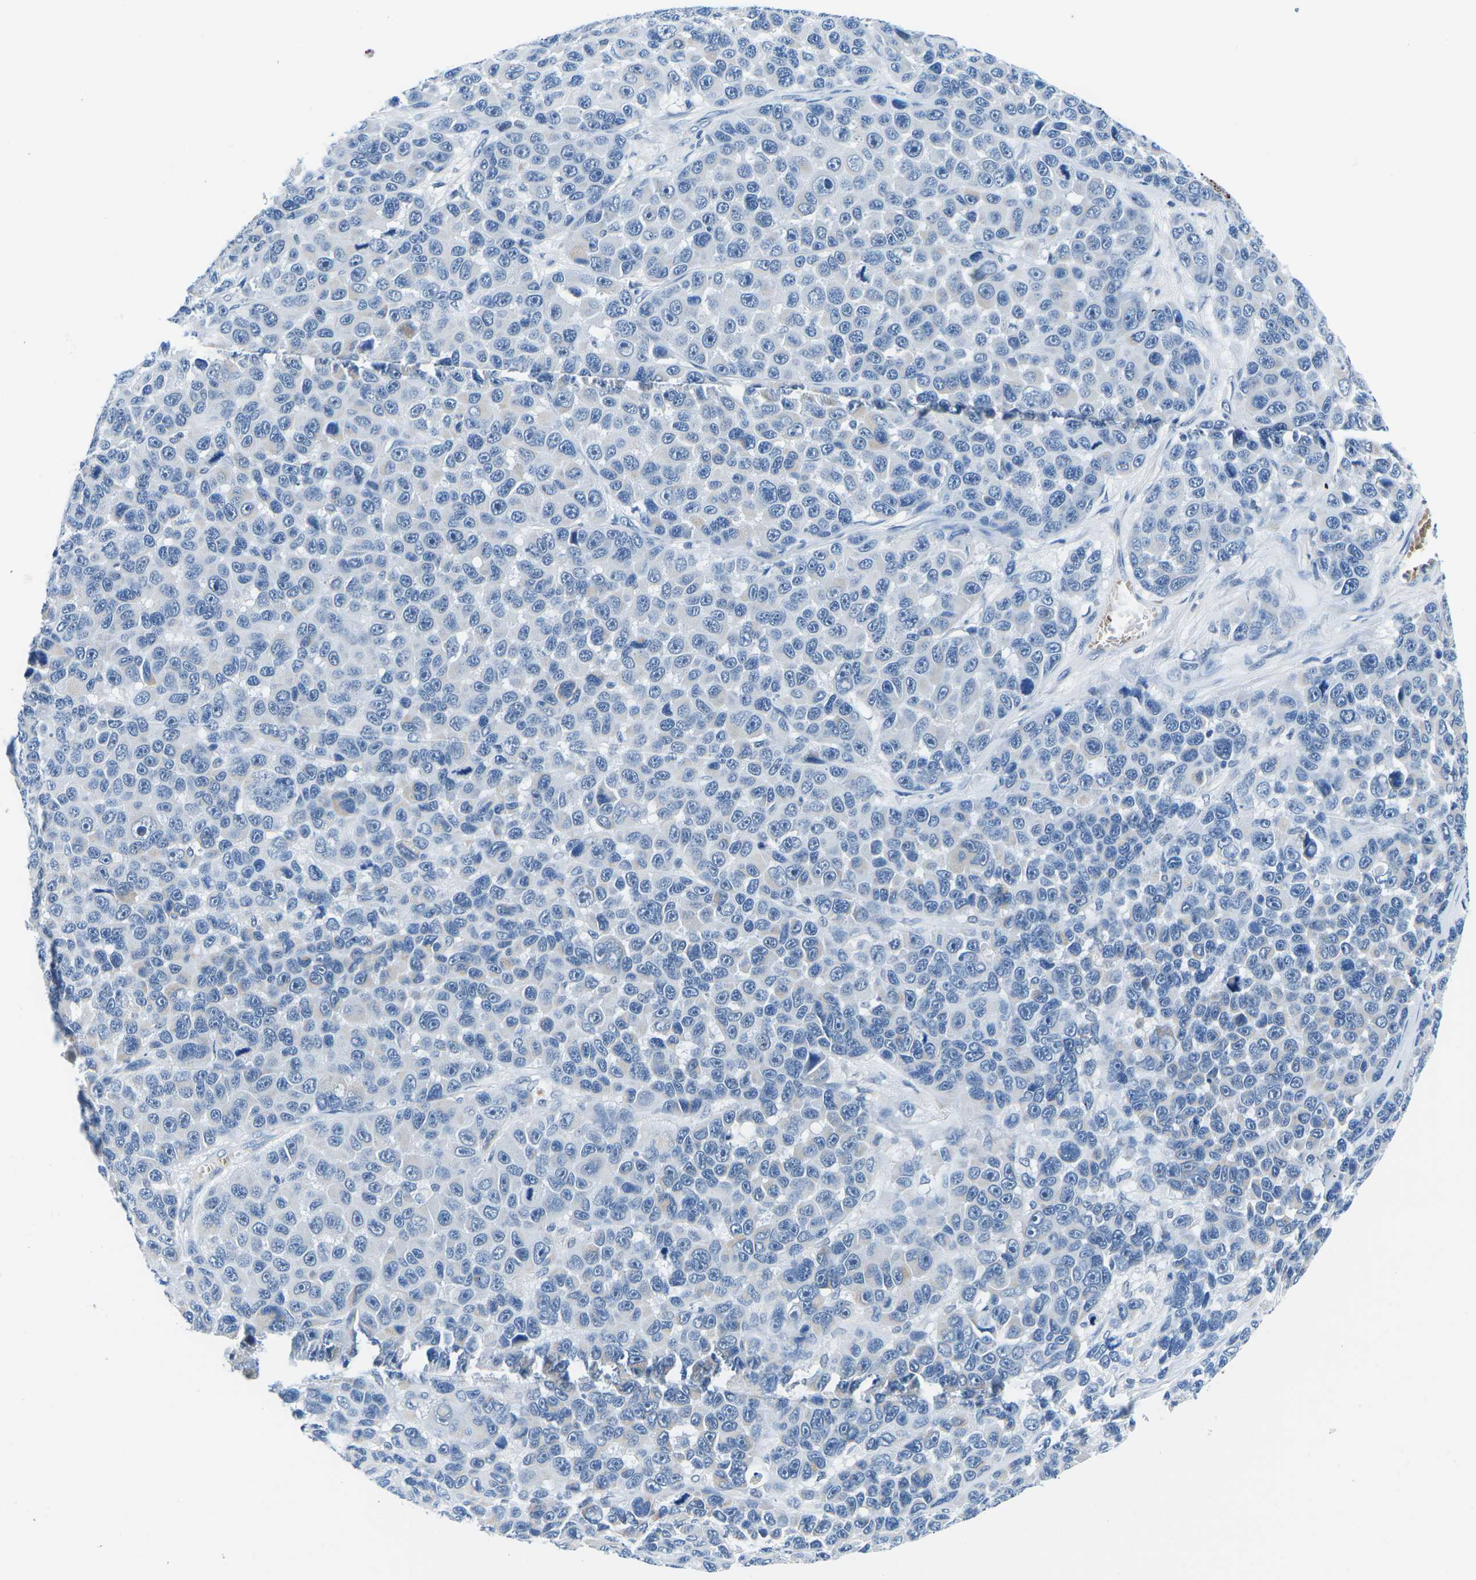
{"staining": {"intensity": "negative", "quantity": "none", "location": "none"}, "tissue": "melanoma", "cell_type": "Tumor cells", "image_type": "cancer", "snomed": [{"axis": "morphology", "description": "Malignant melanoma, NOS"}, {"axis": "topography", "description": "Skin"}], "caption": "DAB (3,3'-diaminobenzidine) immunohistochemical staining of human malignant melanoma displays no significant positivity in tumor cells. (DAB (3,3'-diaminobenzidine) IHC, high magnification).", "gene": "TM6SF1", "patient": {"sex": "male", "age": 53}}